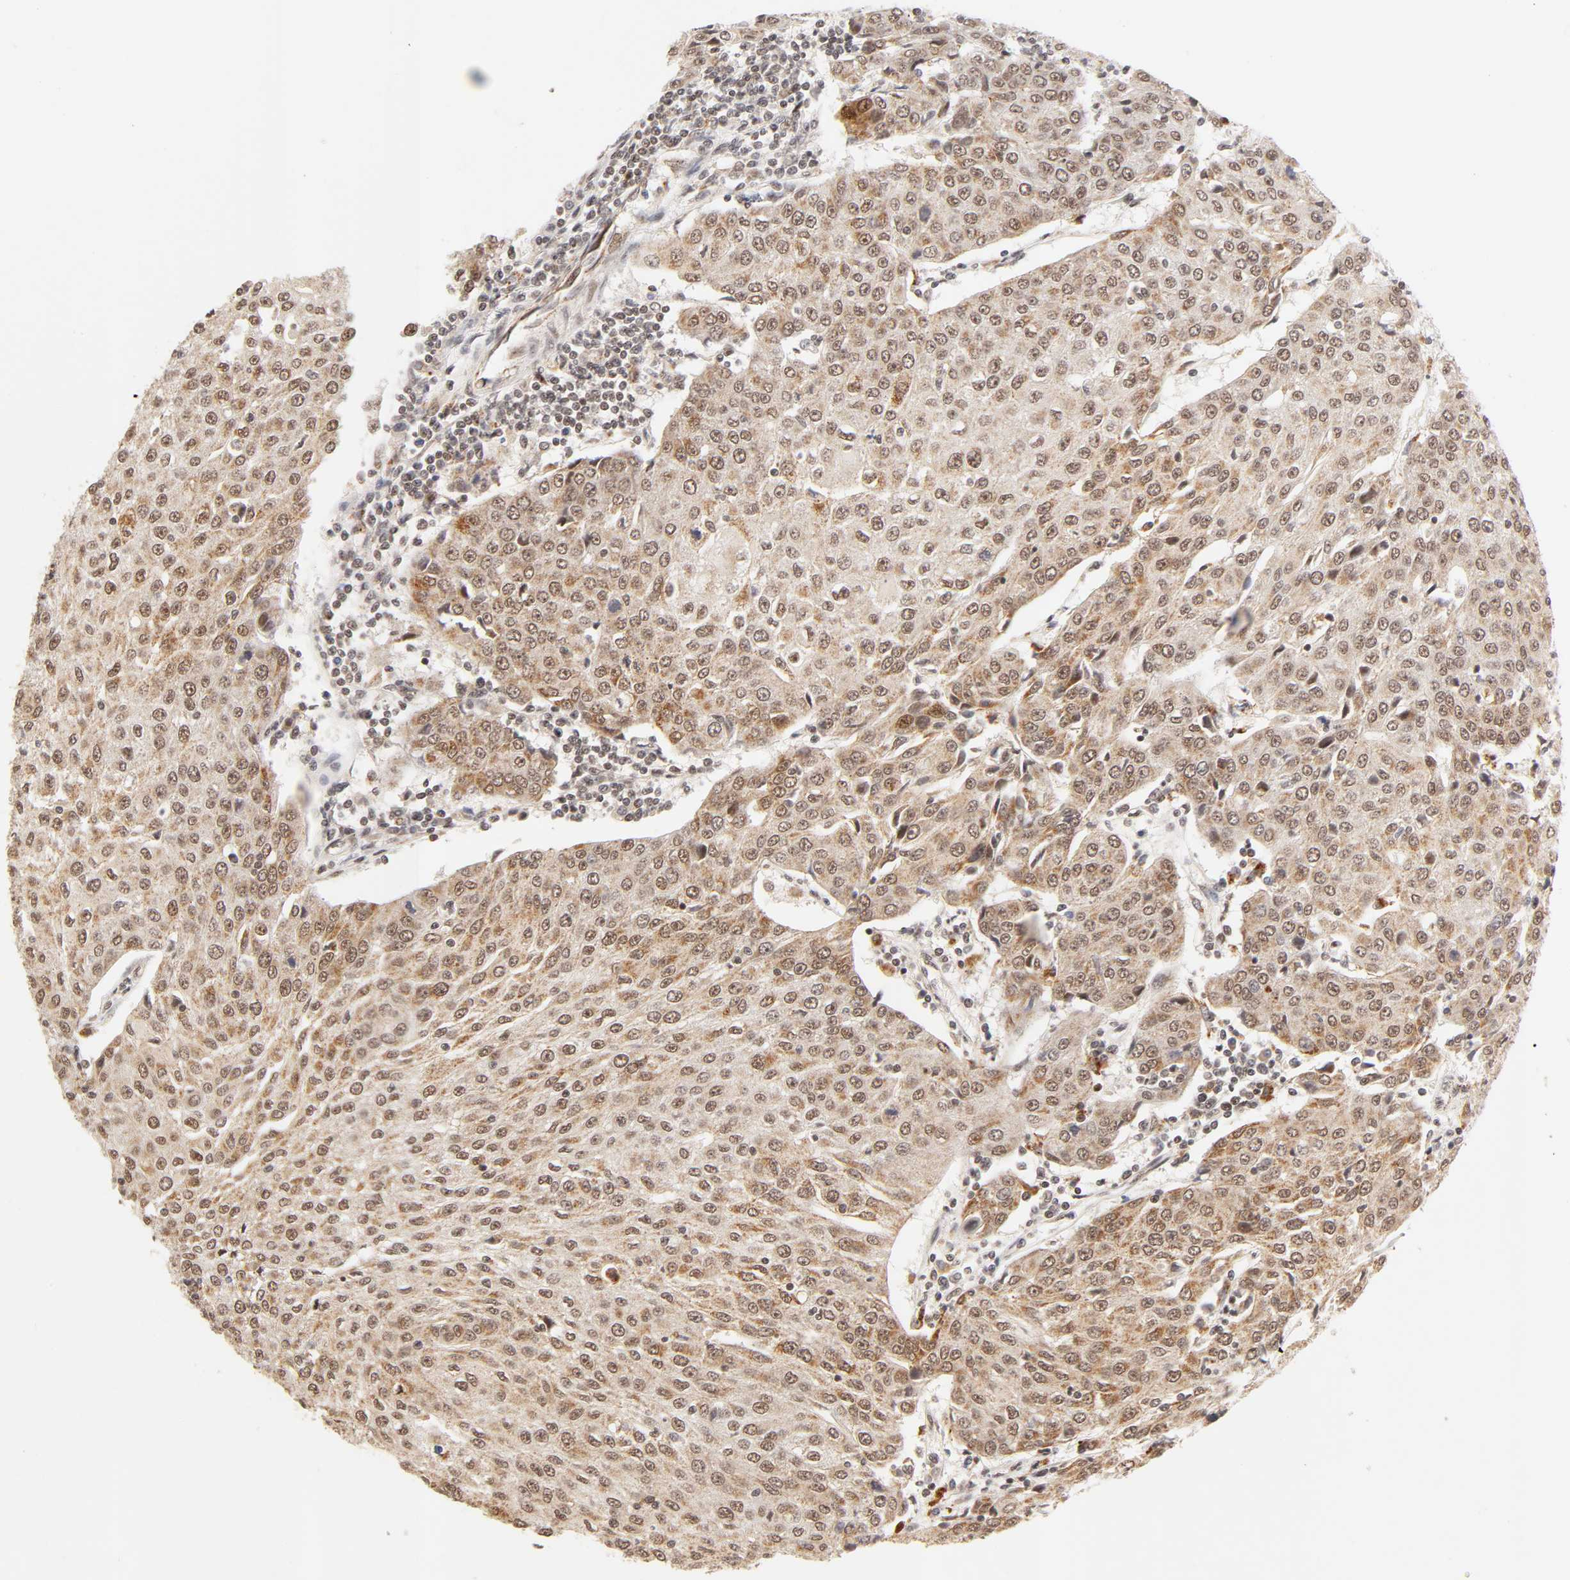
{"staining": {"intensity": "strong", "quantity": ">75%", "location": "cytoplasmic/membranous,nuclear"}, "tissue": "urothelial cancer", "cell_type": "Tumor cells", "image_type": "cancer", "snomed": [{"axis": "morphology", "description": "Urothelial carcinoma, High grade"}, {"axis": "topography", "description": "Urinary bladder"}], "caption": "There is high levels of strong cytoplasmic/membranous and nuclear positivity in tumor cells of urothelial carcinoma (high-grade), as demonstrated by immunohistochemical staining (brown color).", "gene": "TAF10", "patient": {"sex": "female", "age": 85}}